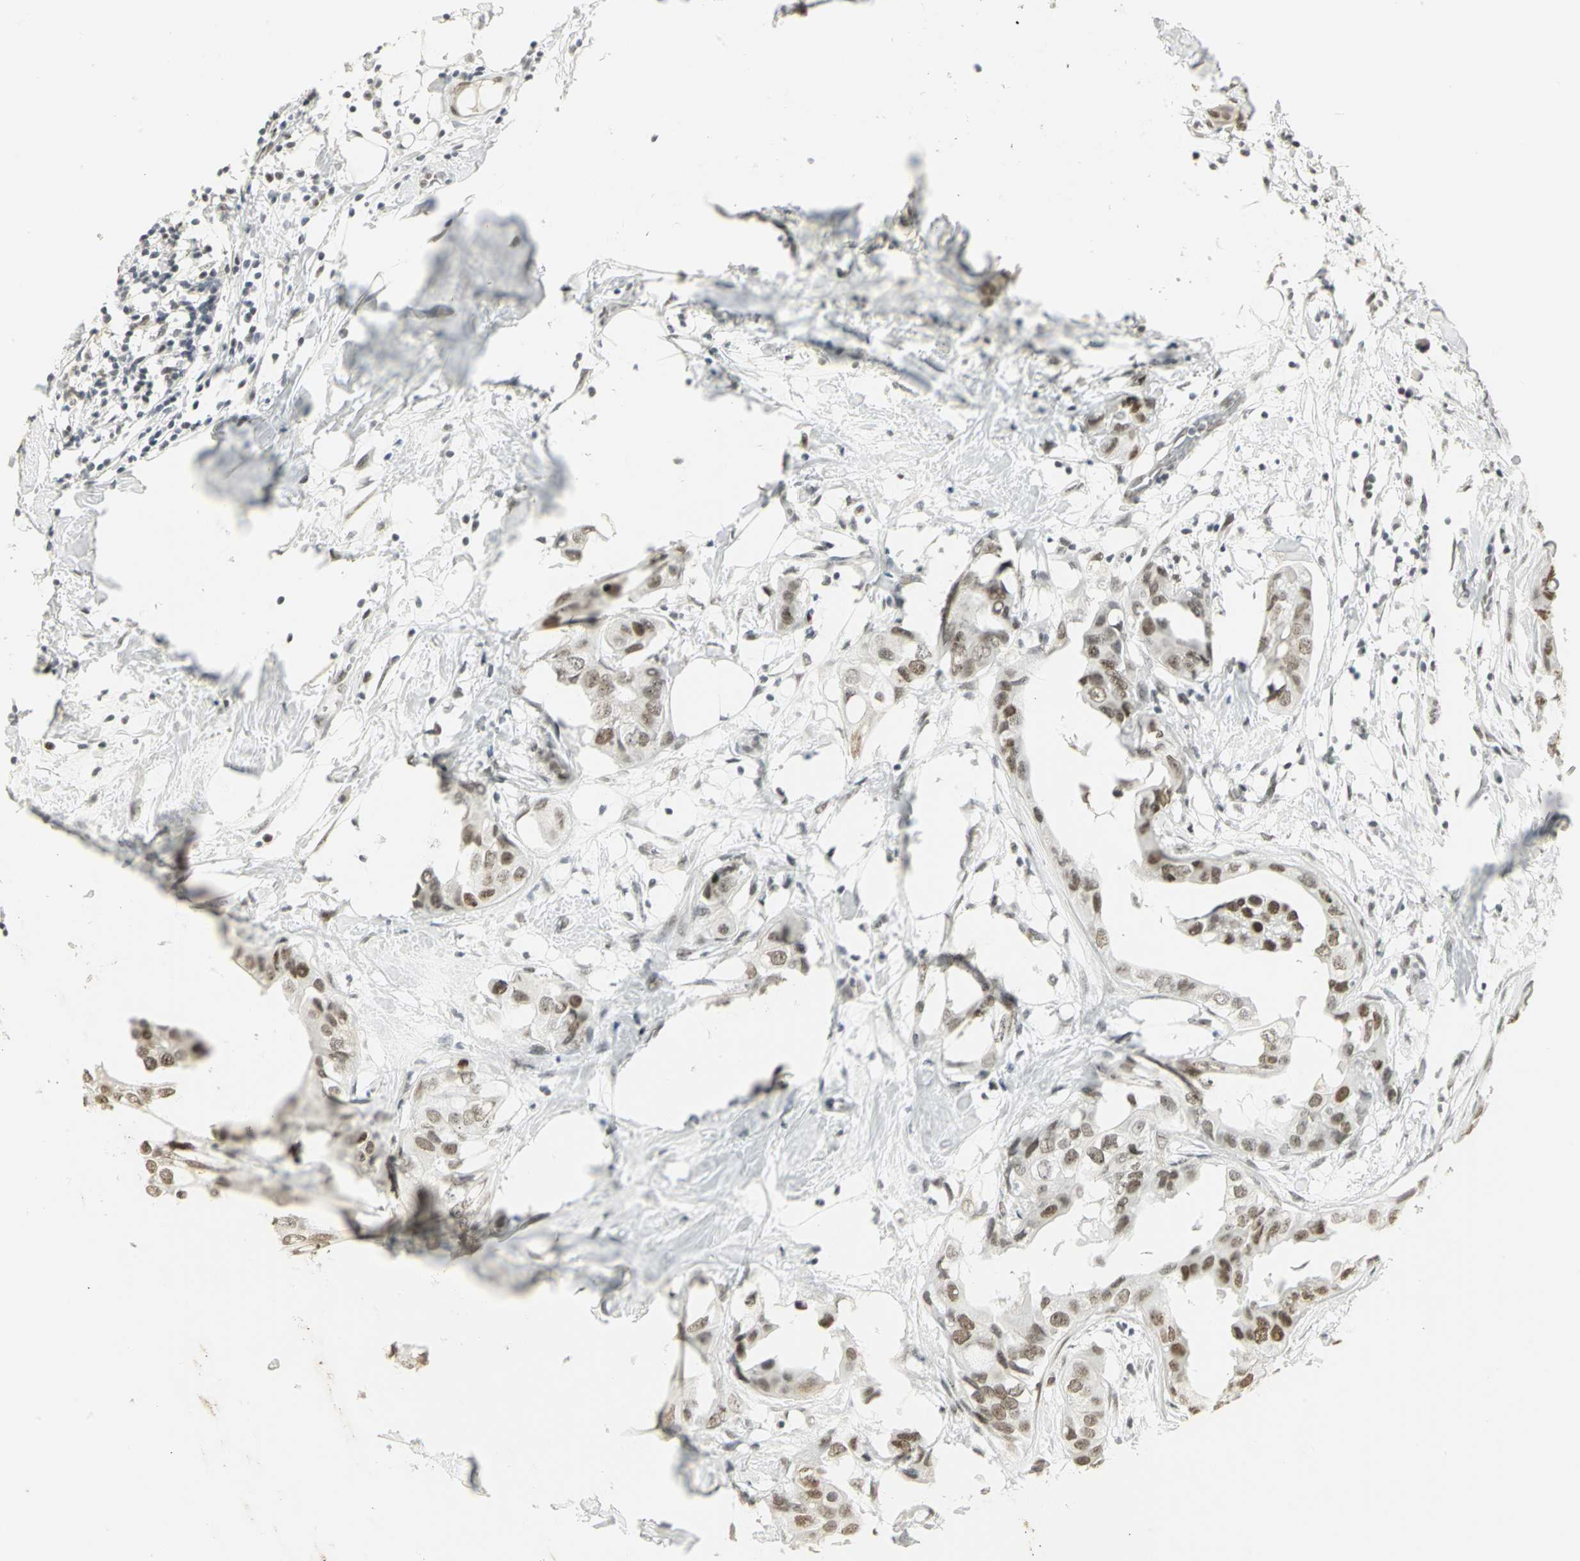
{"staining": {"intensity": "moderate", "quantity": ">75%", "location": "nuclear"}, "tissue": "breast cancer", "cell_type": "Tumor cells", "image_type": "cancer", "snomed": [{"axis": "morphology", "description": "Duct carcinoma"}, {"axis": "topography", "description": "Breast"}], "caption": "IHC image of human breast cancer stained for a protein (brown), which demonstrates medium levels of moderate nuclear staining in about >75% of tumor cells.", "gene": "CBX3", "patient": {"sex": "female", "age": 40}}